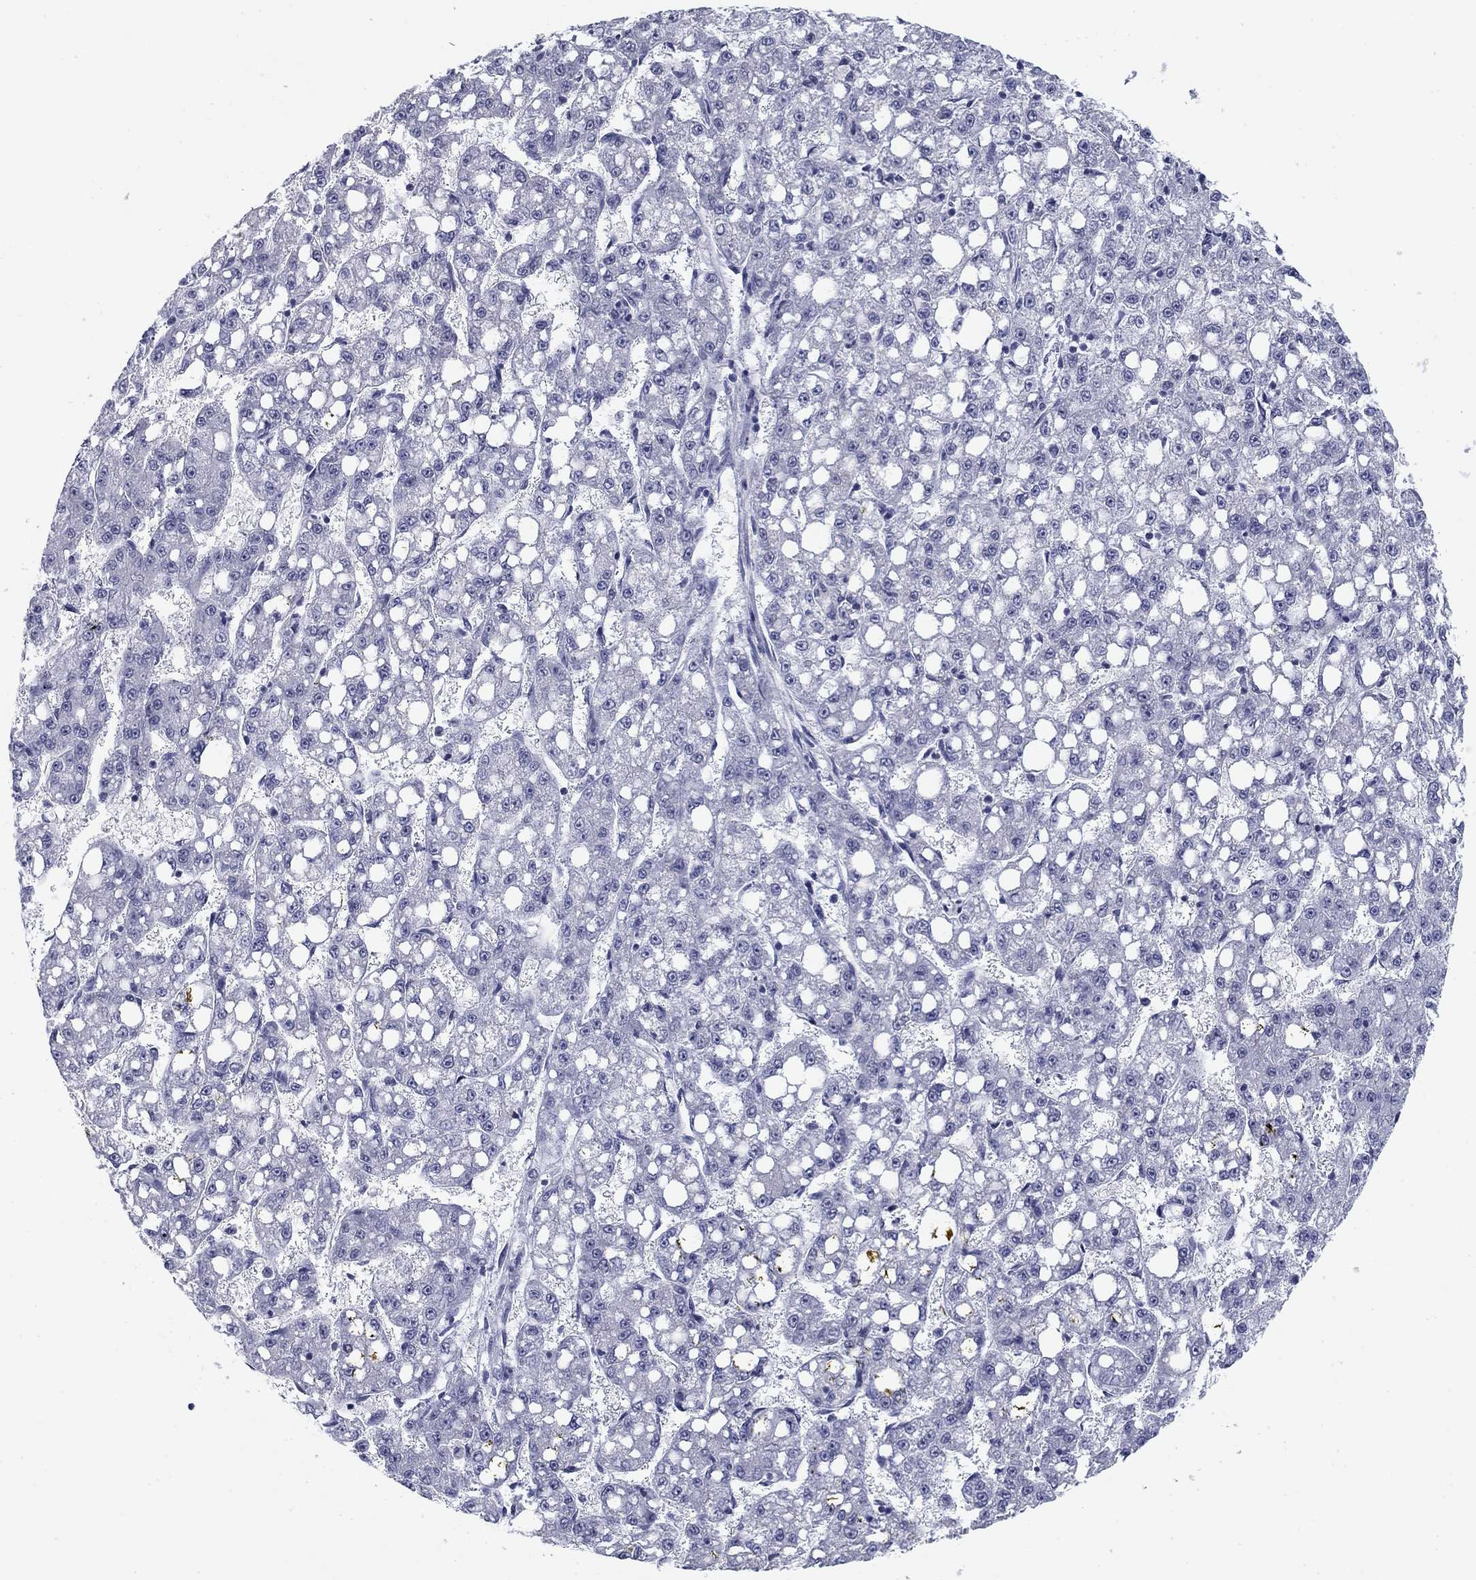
{"staining": {"intensity": "negative", "quantity": "none", "location": "none"}, "tissue": "liver cancer", "cell_type": "Tumor cells", "image_type": "cancer", "snomed": [{"axis": "morphology", "description": "Carcinoma, Hepatocellular, NOS"}, {"axis": "topography", "description": "Liver"}], "caption": "IHC of hepatocellular carcinoma (liver) demonstrates no positivity in tumor cells.", "gene": "PRPH", "patient": {"sex": "female", "age": 65}}